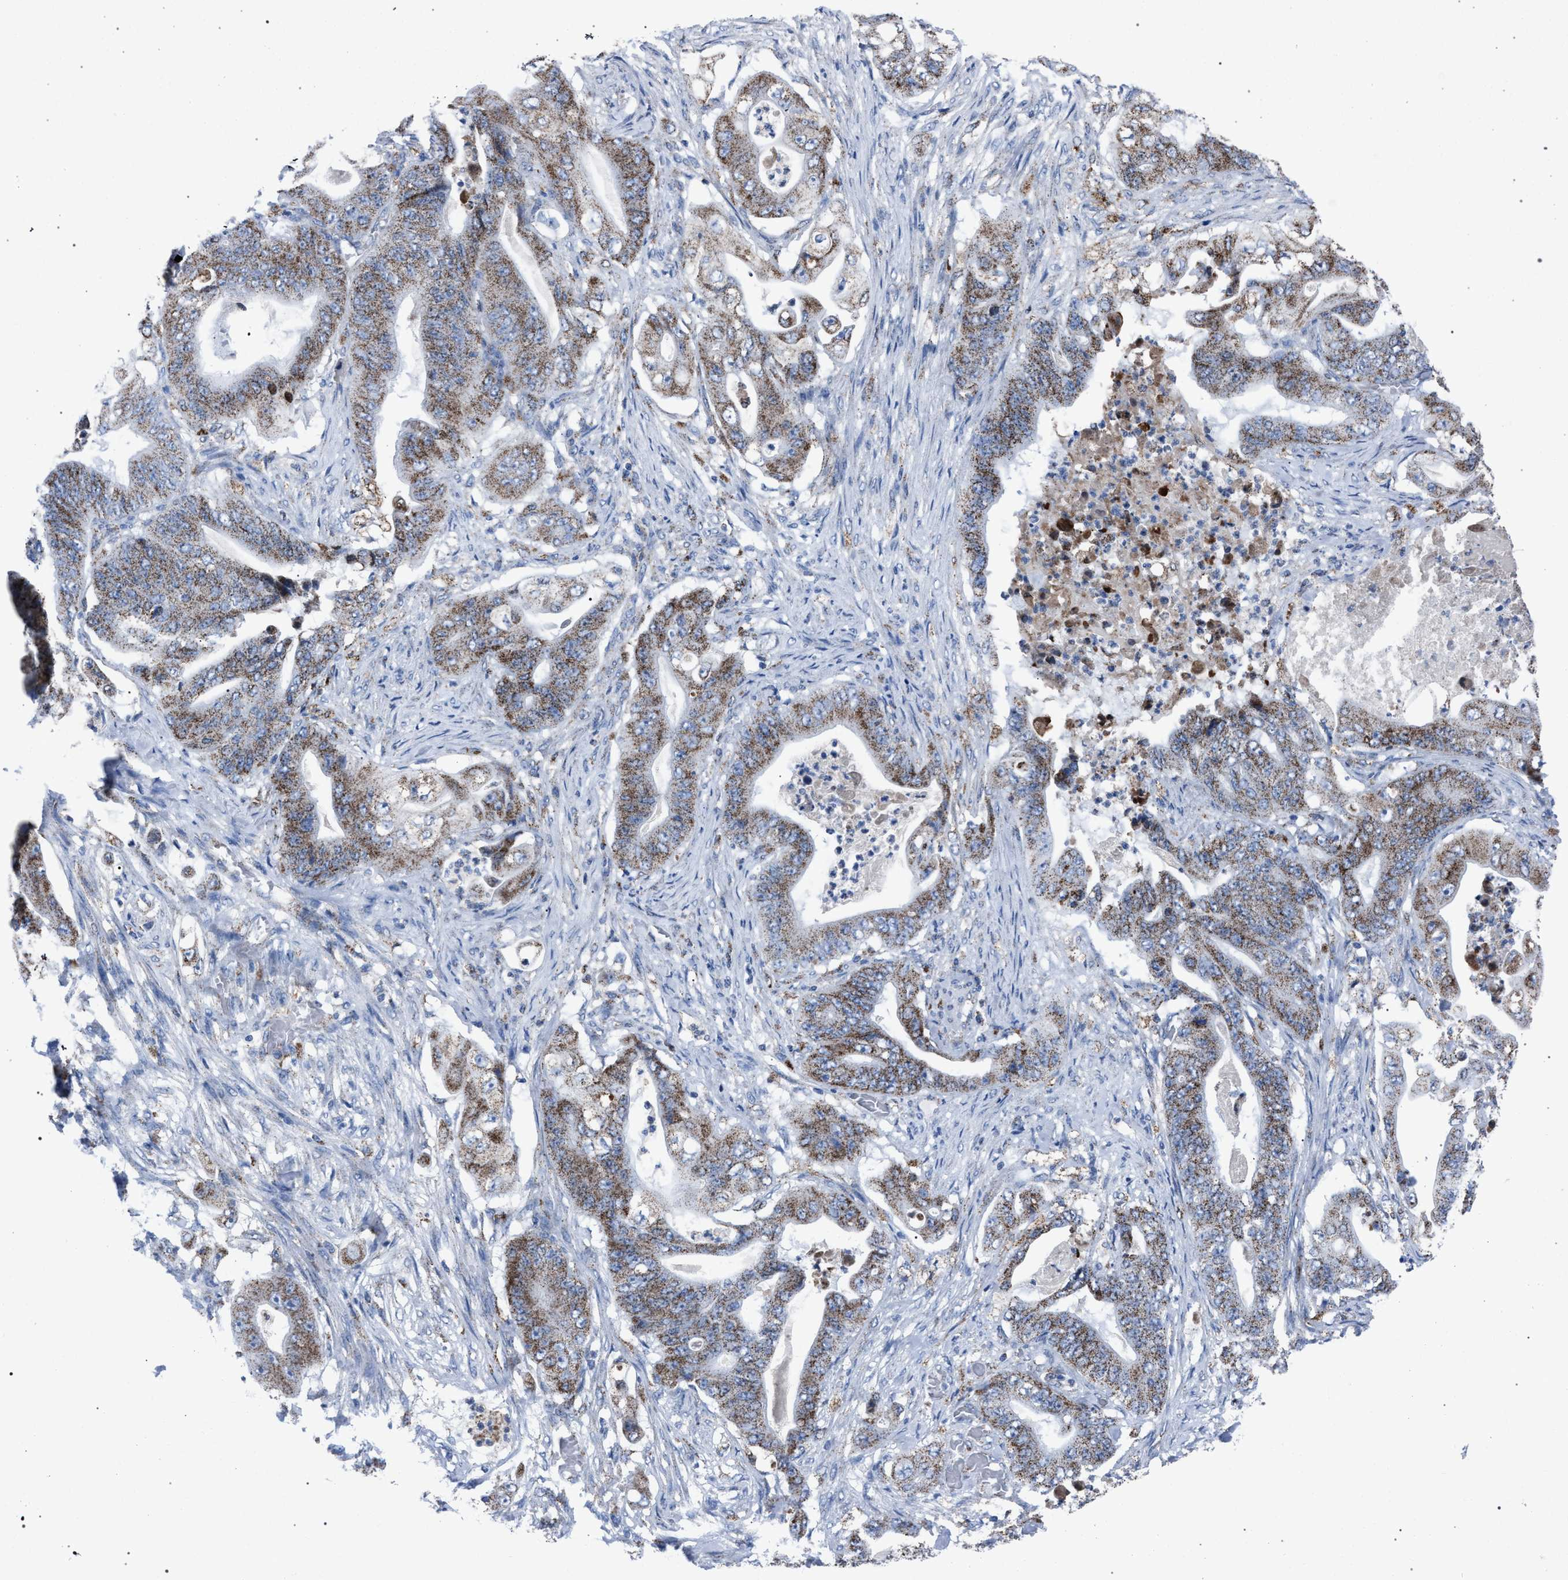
{"staining": {"intensity": "moderate", "quantity": ">75%", "location": "cytoplasmic/membranous"}, "tissue": "stomach cancer", "cell_type": "Tumor cells", "image_type": "cancer", "snomed": [{"axis": "morphology", "description": "Adenocarcinoma, NOS"}, {"axis": "topography", "description": "Stomach"}], "caption": "Immunohistochemistry (IHC) micrograph of human stomach cancer stained for a protein (brown), which demonstrates medium levels of moderate cytoplasmic/membranous expression in about >75% of tumor cells.", "gene": "HSD17B4", "patient": {"sex": "female", "age": 73}}